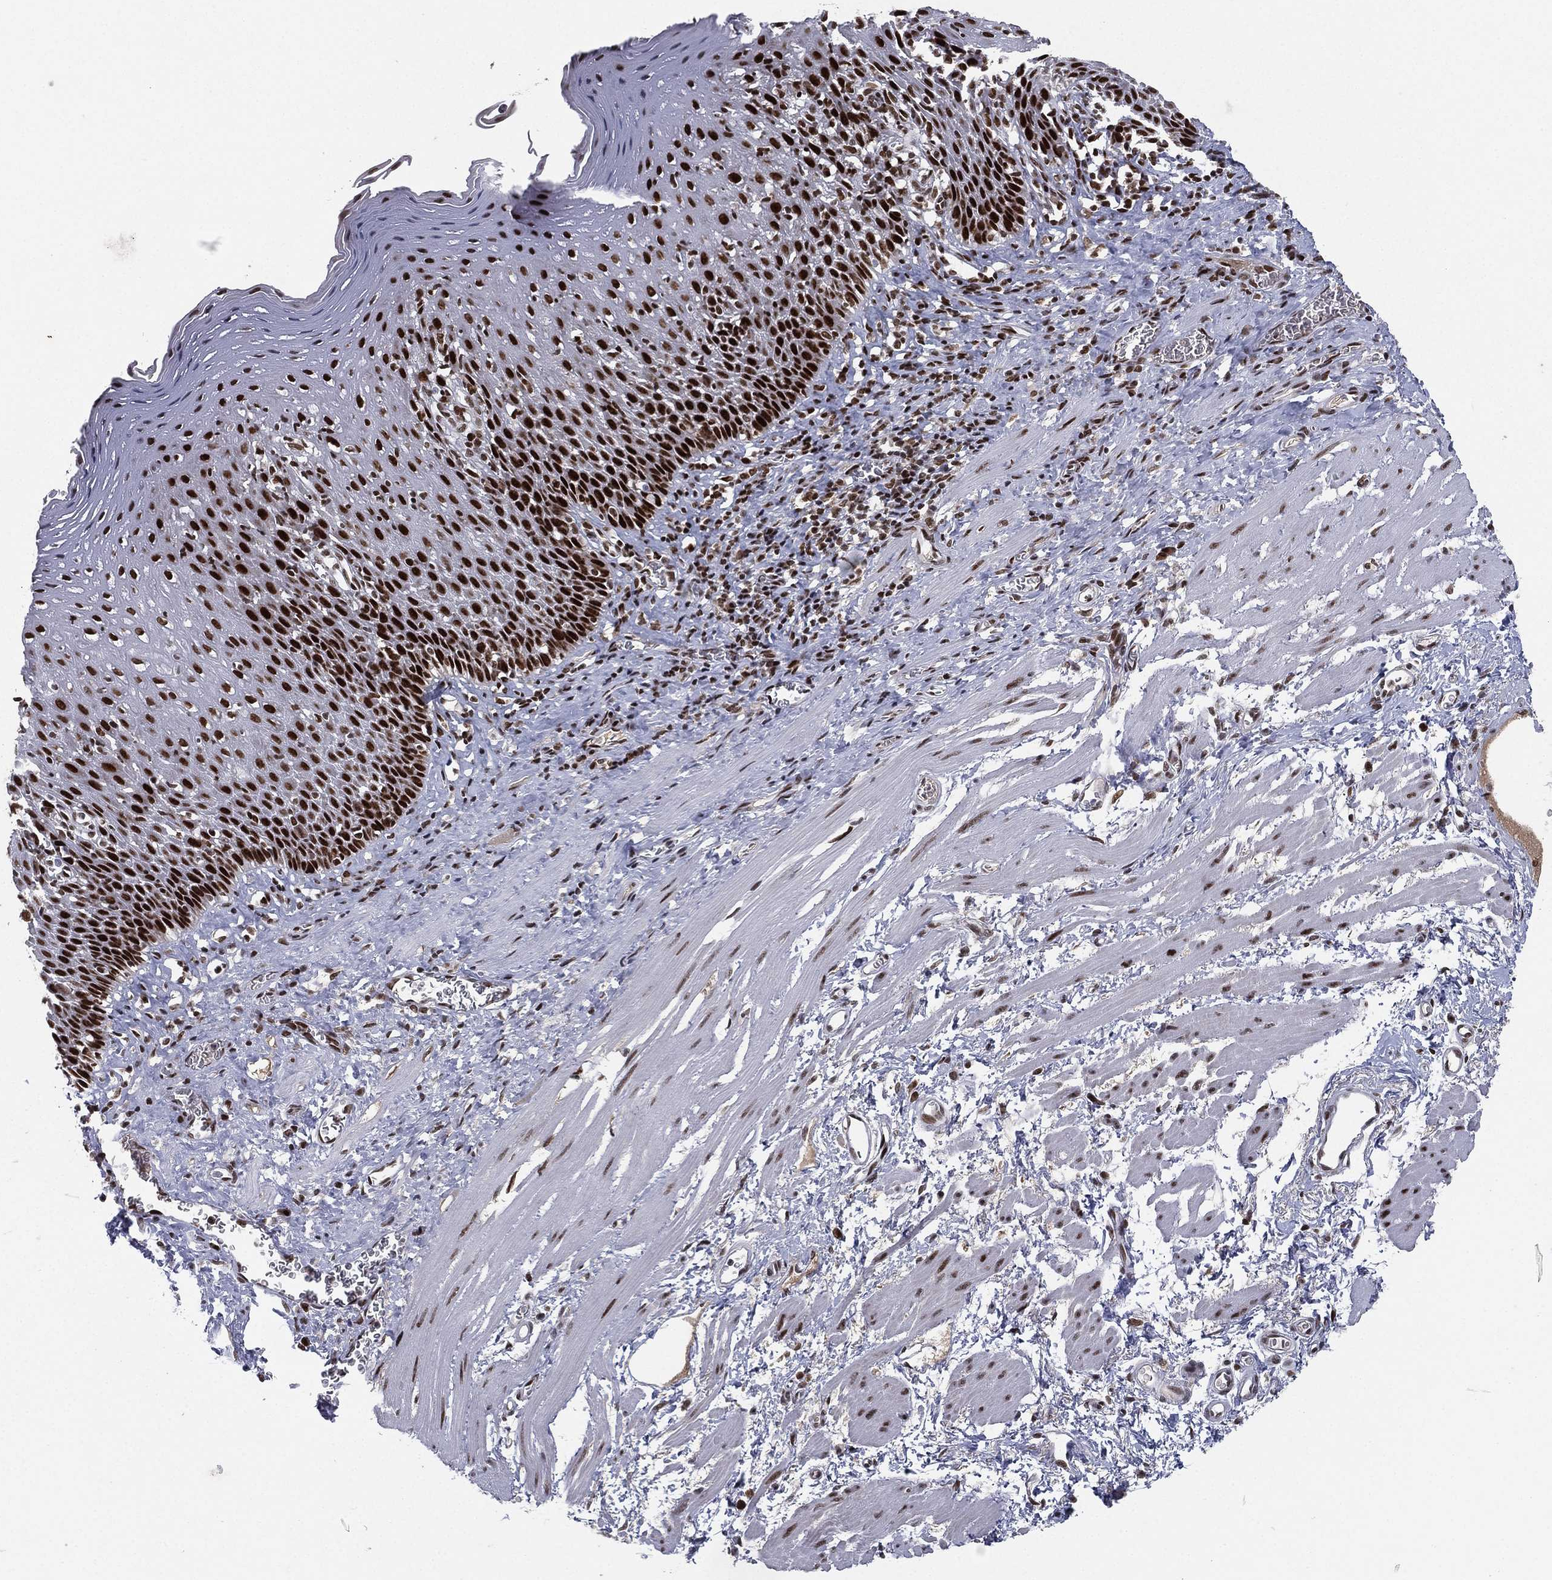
{"staining": {"intensity": "strong", "quantity": ">75%", "location": "nuclear"}, "tissue": "esophagus", "cell_type": "Squamous epithelial cells", "image_type": "normal", "snomed": [{"axis": "morphology", "description": "Normal tissue, NOS"}, {"axis": "morphology", "description": "Adenocarcinoma, NOS"}, {"axis": "topography", "description": "Esophagus"}, {"axis": "topography", "description": "Stomach, upper"}], "caption": "High-magnification brightfield microscopy of unremarkable esophagus stained with DAB (3,3'-diaminobenzidine) (brown) and counterstained with hematoxylin (blue). squamous epithelial cells exhibit strong nuclear positivity is present in about>75% of cells. The staining is performed using DAB brown chromogen to label protein expression. The nuclei are counter-stained blue using hematoxylin.", "gene": "RTF1", "patient": {"sex": "male", "age": 74}}